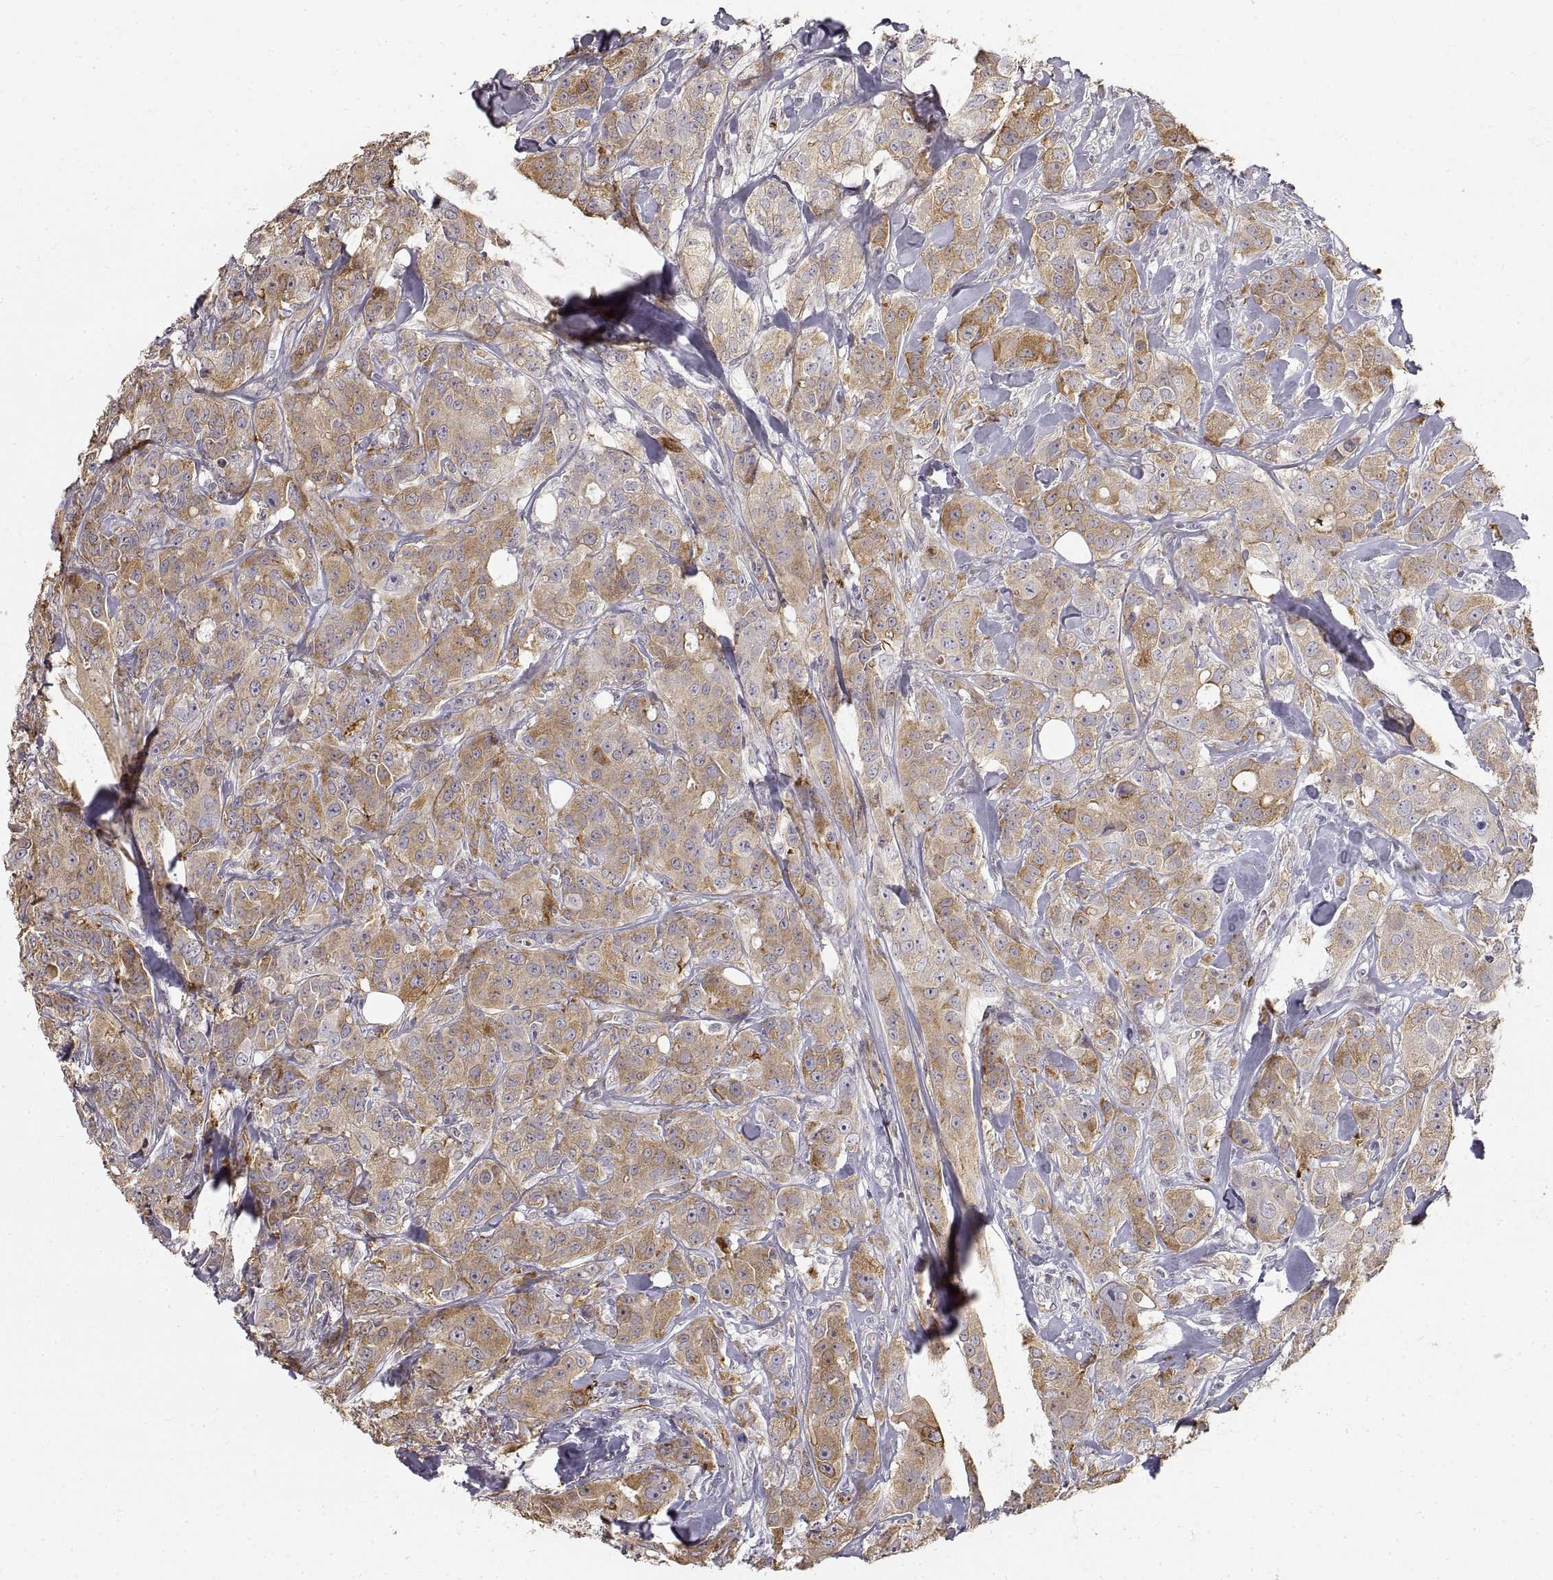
{"staining": {"intensity": "moderate", "quantity": "<25%", "location": "cytoplasmic/membranous"}, "tissue": "breast cancer", "cell_type": "Tumor cells", "image_type": "cancer", "snomed": [{"axis": "morphology", "description": "Duct carcinoma"}, {"axis": "topography", "description": "Breast"}], "caption": "Infiltrating ductal carcinoma (breast) was stained to show a protein in brown. There is low levels of moderate cytoplasmic/membranous expression in approximately <25% of tumor cells.", "gene": "HSP90AB1", "patient": {"sex": "female", "age": 43}}